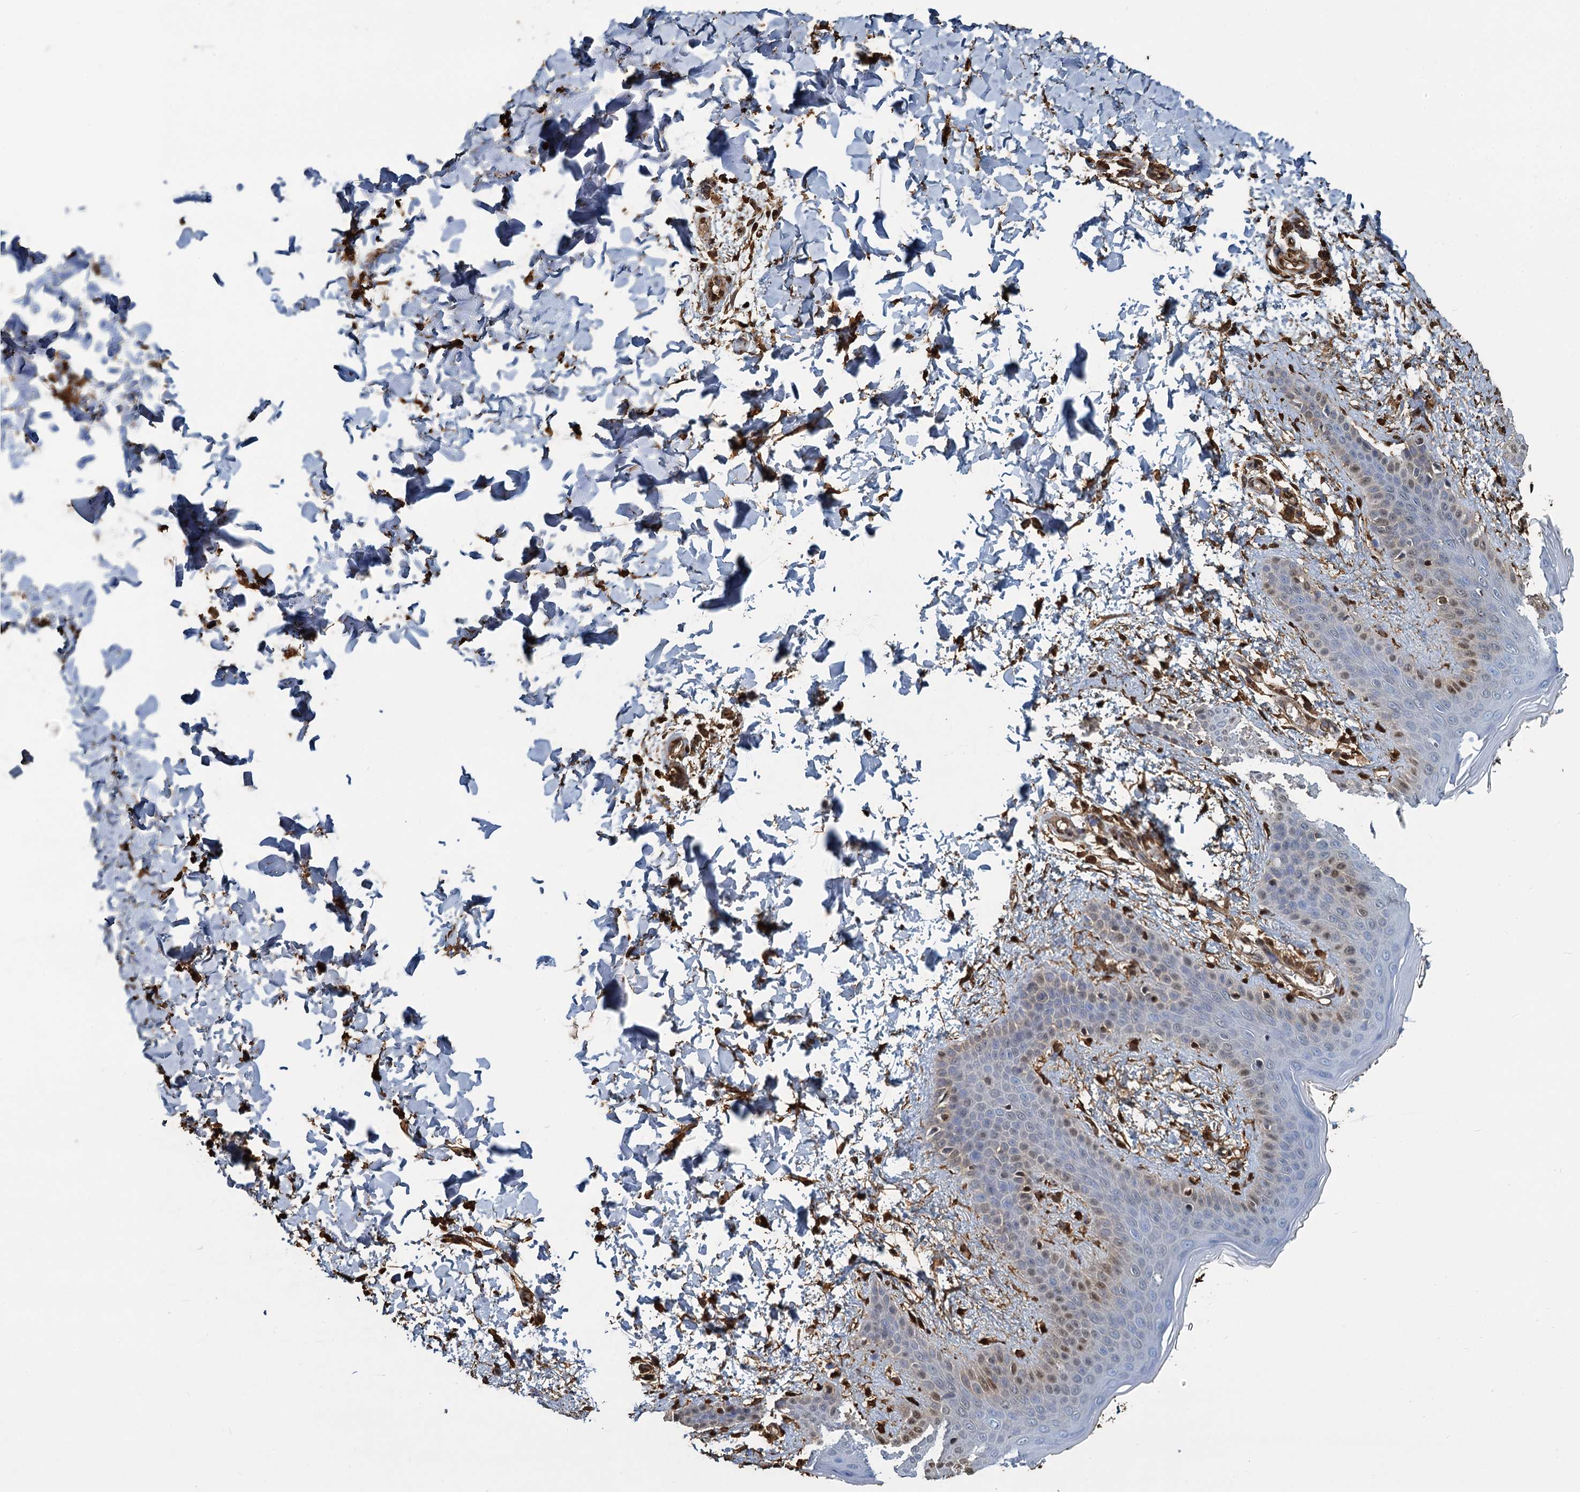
{"staining": {"intensity": "negative", "quantity": "none", "location": "none"}, "tissue": "skin", "cell_type": "Fibroblasts", "image_type": "normal", "snomed": [{"axis": "morphology", "description": "Normal tissue, NOS"}, {"axis": "topography", "description": "Skin"}], "caption": "This micrograph is of benign skin stained with immunohistochemistry (IHC) to label a protein in brown with the nuclei are counter-stained blue. There is no staining in fibroblasts.", "gene": "S100A6", "patient": {"sex": "male", "age": 36}}